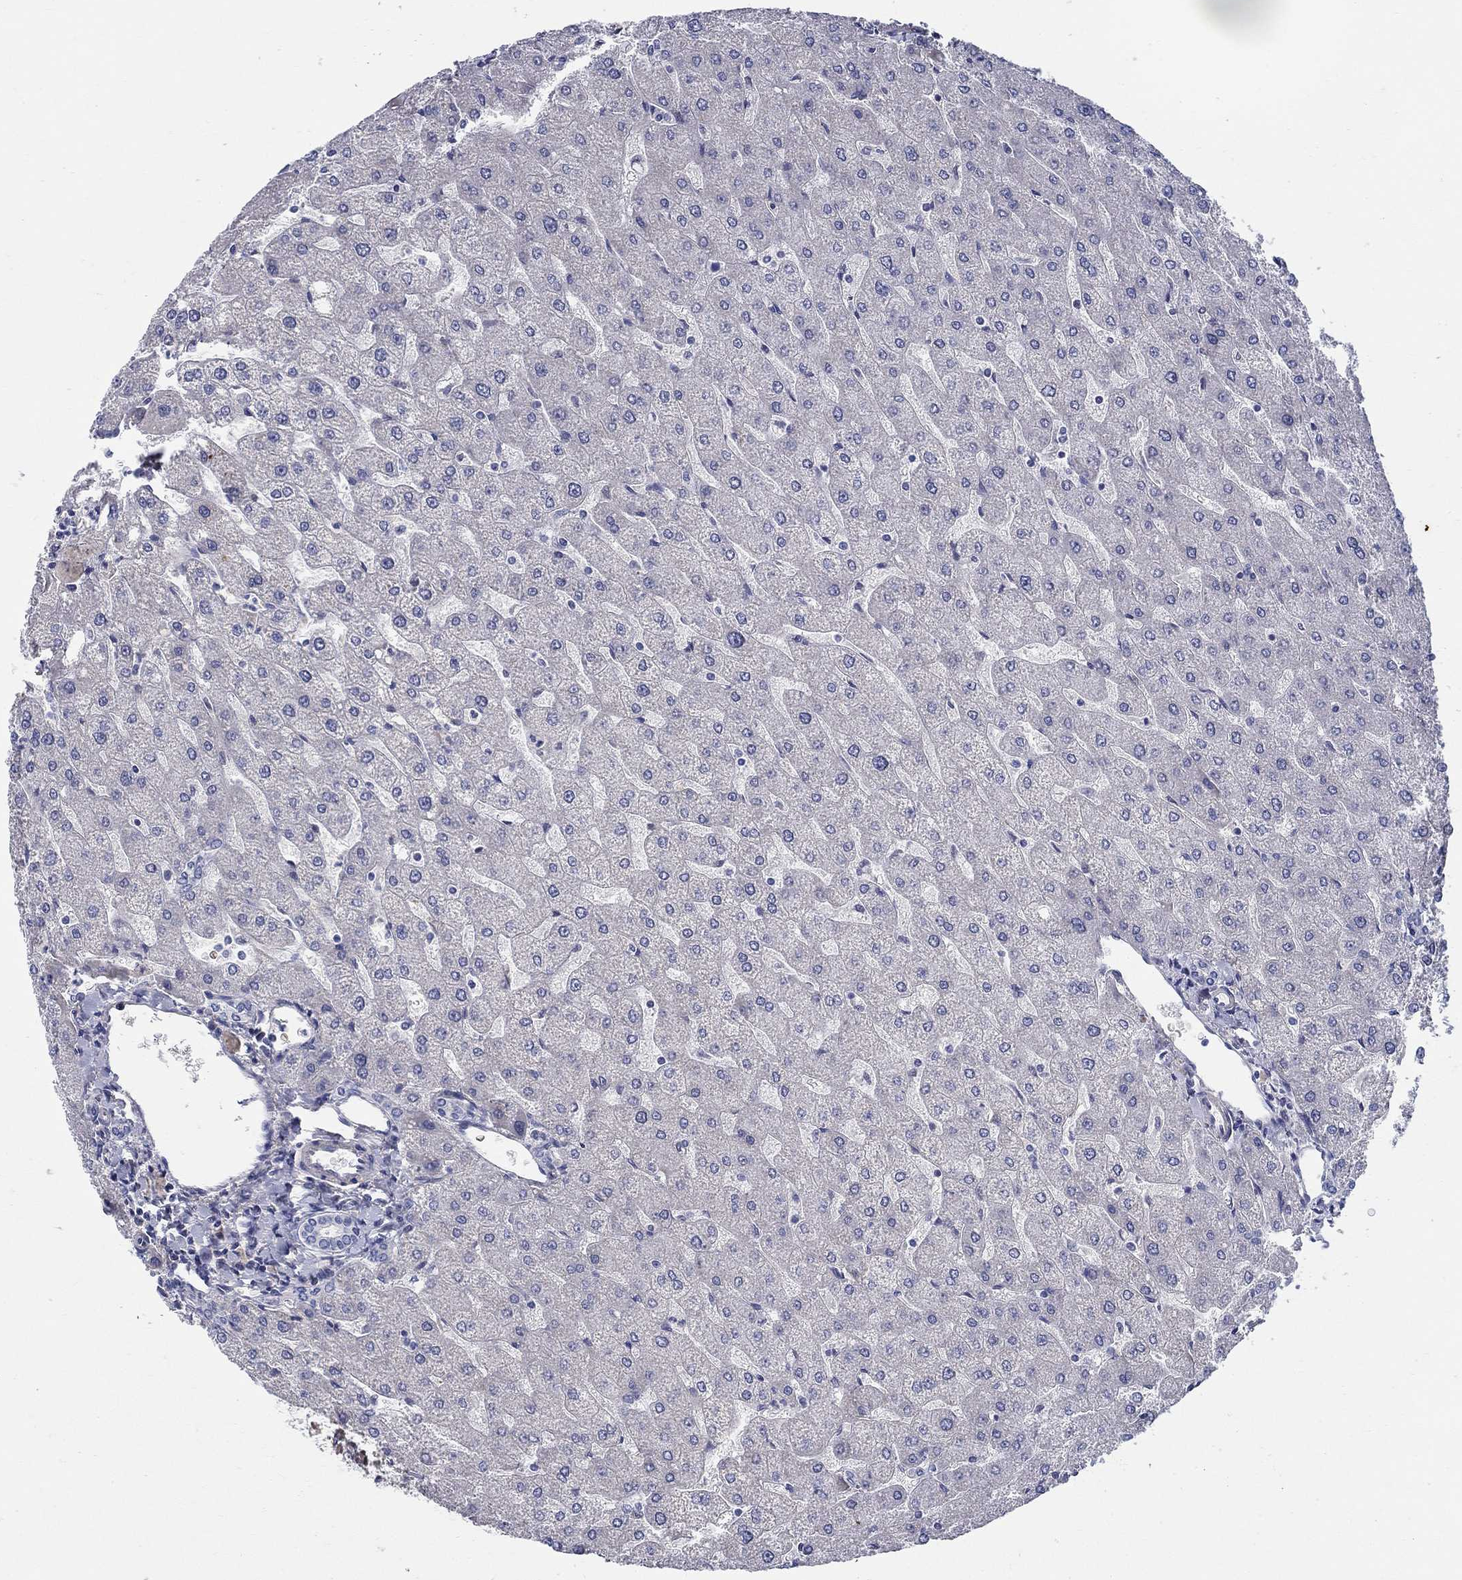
{"staining": {"intensity": "negative", "quantity": "none", "location": "none"}, "tissue": "liver", "cell_type": "Cholangiocytes", "image_type": "normal", "snomed": [{"axis": "morphology", "description": "Normal tissue, NOS"}, {"axis": "topography", "description": "Liver"}], "caption": "Immunohistochemistry (IHC) micrograph of unremarkable liver stained for a protein (brown), which shows no positivity in cholangiocytes. Brightfield microscopy of IHC stained with DAB (3,3'-diaminobenzidine) (brown) and hematoxylin (blue), captured at high magnification.", "gene": "C16orf46", "patient": {"sex": "male", "age": 67}}